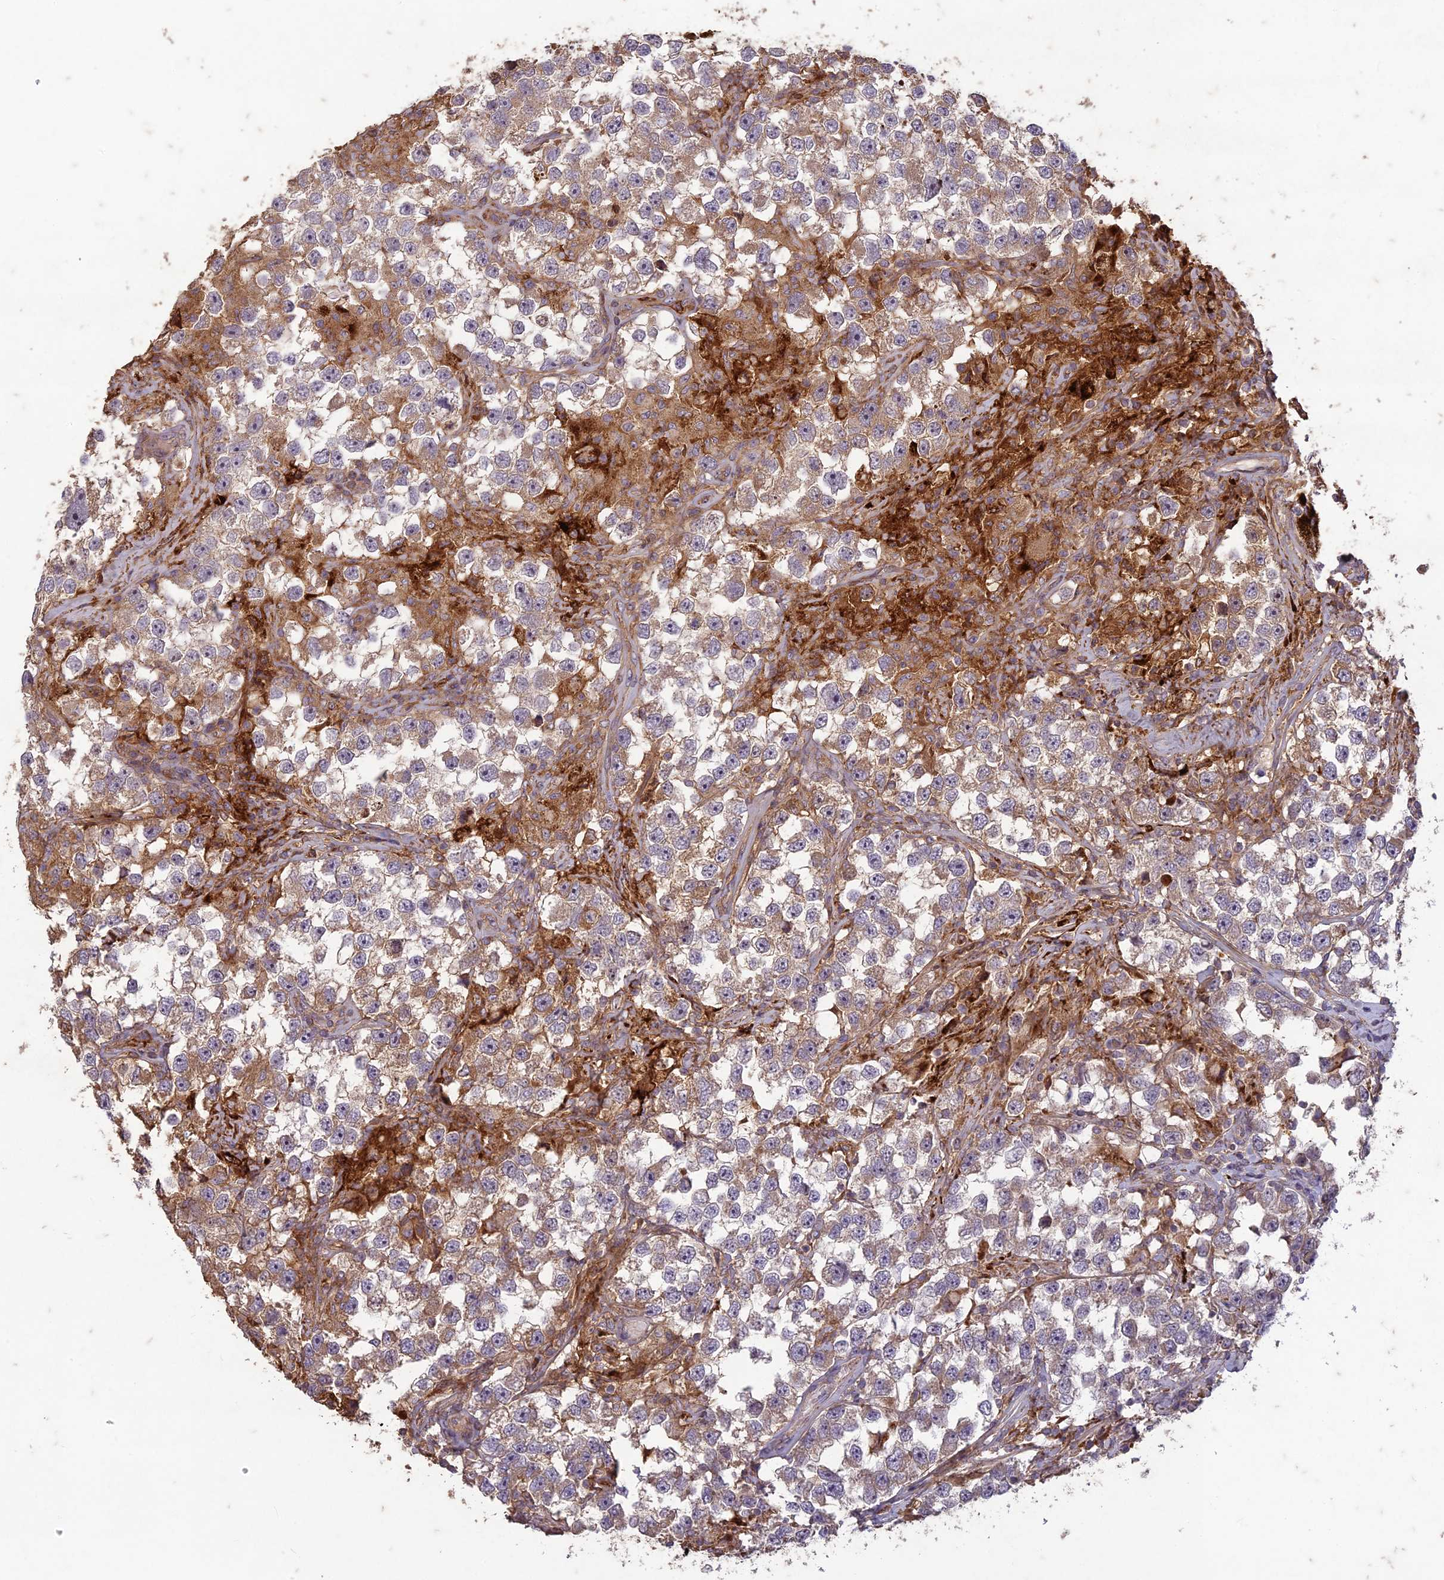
{"staining": {"intensity": "weak", "quantity": ">75%", "location": "cytoplasmic/membranous"}, "tissue": "testis cancer", "cell_type": "Tumor cells", "image_type": "cancer", "snomed": [{"axis": "morphology", "description": "Seminoma, NOS"}, {"axis": "topography", "description": "Testis"}], "caption": "Protein staining of testis cancer tissue displays weak cytoplasmic/membranous expression in approximately >75% of tumor cells.", "gene": "TCF25", "patient": {"sex": "male", "age": 46}}